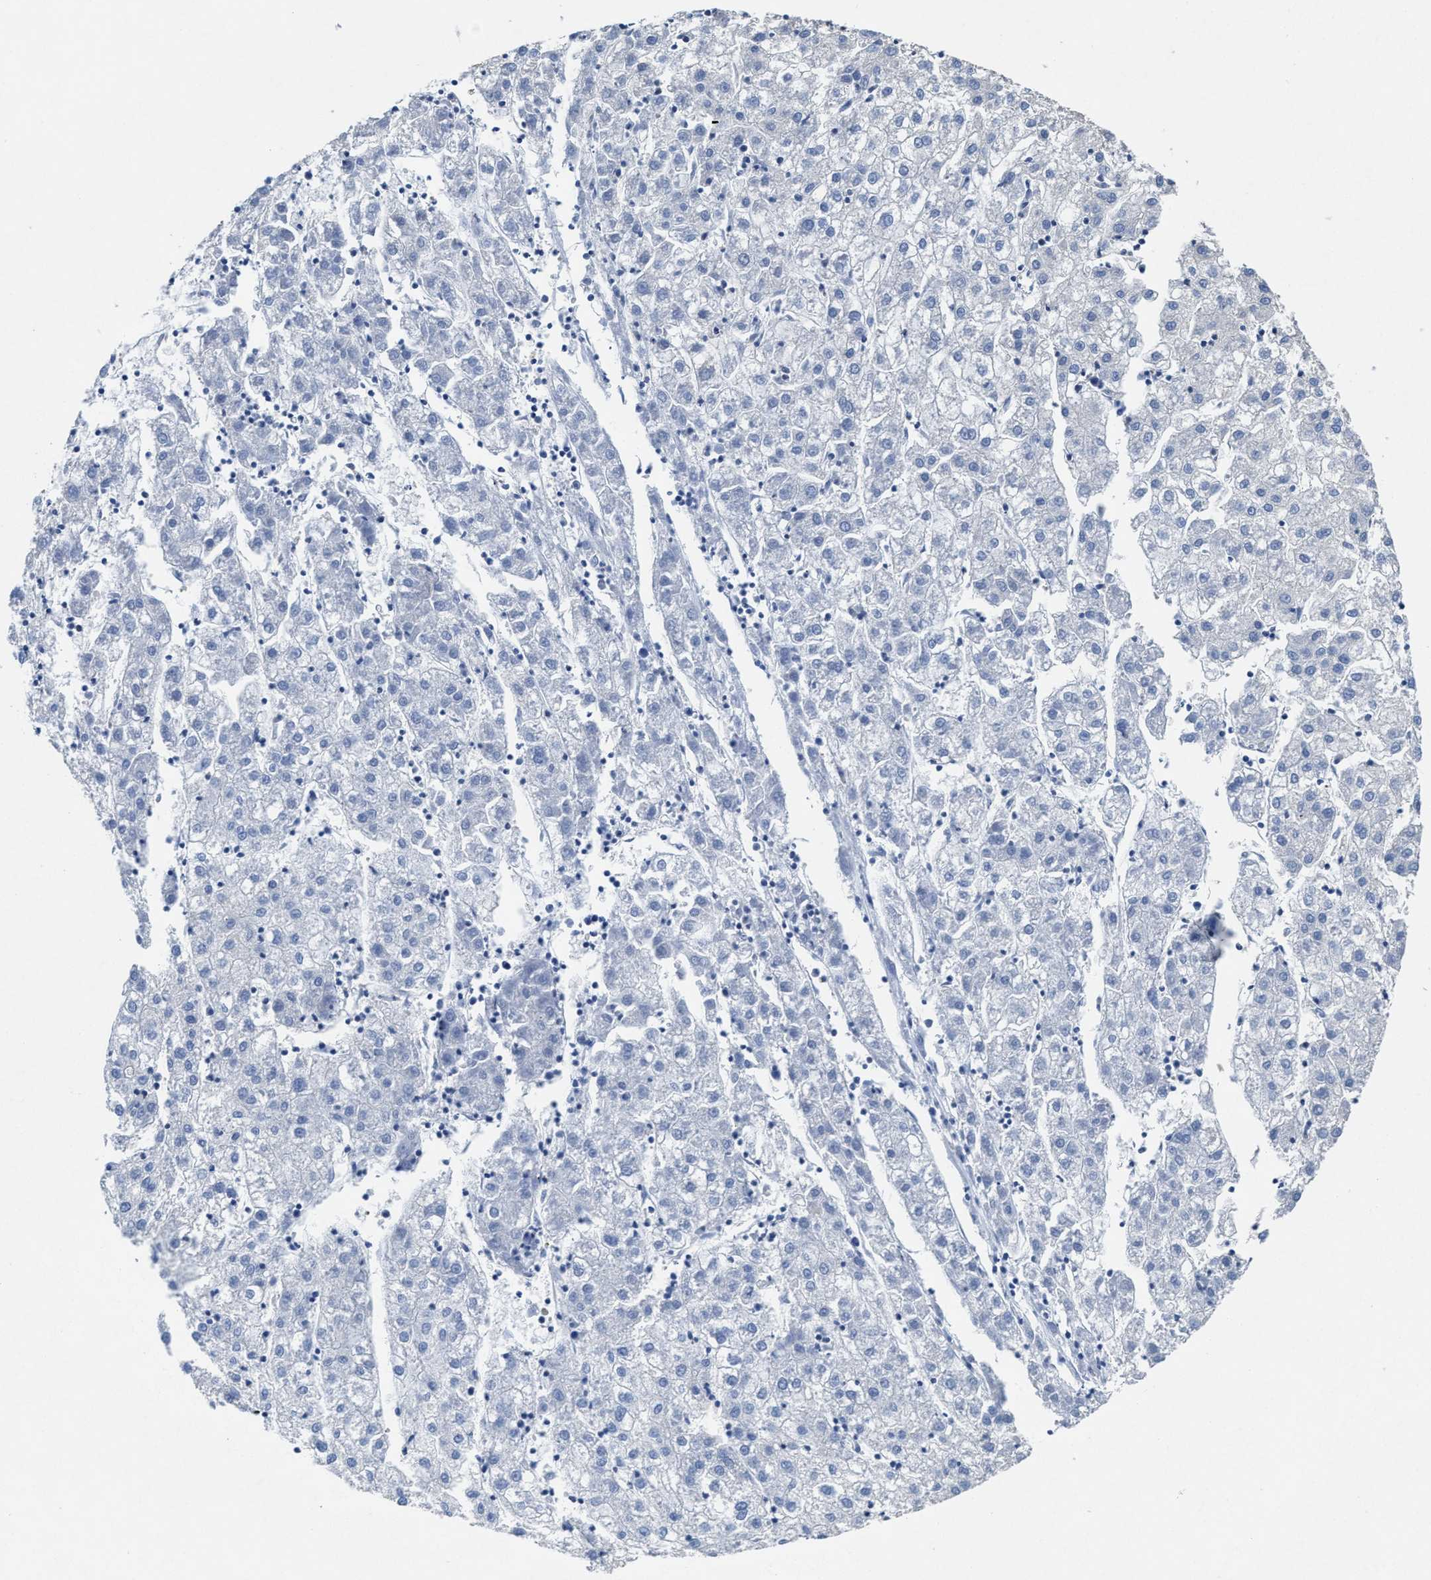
{"staining": {"intensity": "negative", "quantity": "none", "location": "none"}, "tissue": "liver cancer", "cell_type": "Tumor cells", "image_type": "cancer", "snomed": [{"axis": "morphology", "description": "Carcinoma, Hepatocellular, NOS"}, {"axis": "topography", "description": "Liver"}], "caption": "The photomicrograph exhibits no staining of tumor cells in hepatocellular carcinoma (liver).", "gene": "ID3", "patient": {"sex": "male", "age": 72}}